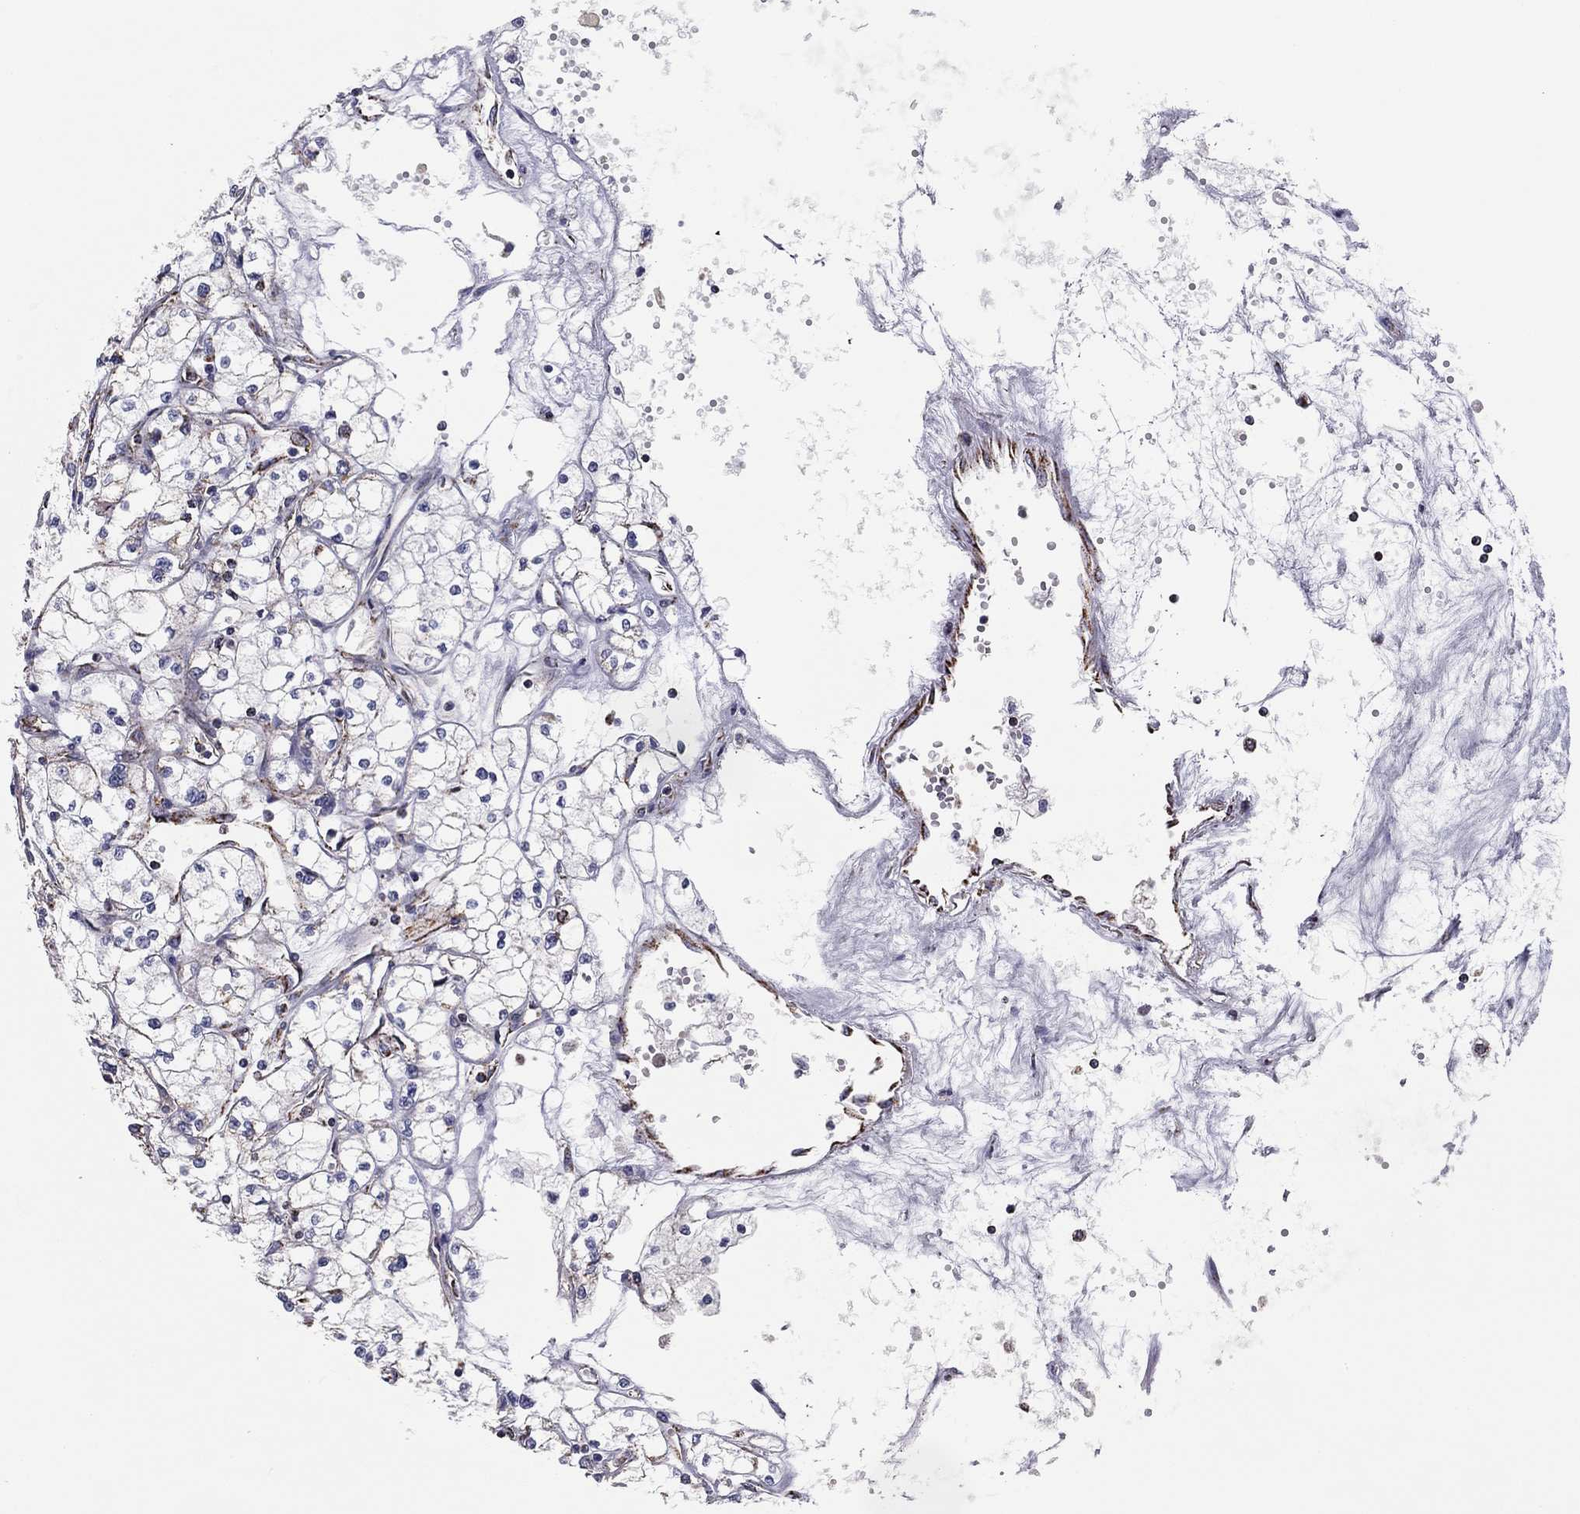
{"staining": {"intensity": "weak", "quantity": "<25%", "location": "cytoplasmic/membranous"}, "tissue": "renal cancer", "cell_type": "Tumor cells", "image_type": "cancer", "snomed": [{"axis": "morphology", "description": "Adenocarcinoma, NOS"}, {"axis": "topography", "description": "Kidney"}], "caption": "This histopathology image is of renal adenocarcinoma stained with IHC to label a protein in brown with the nuclei are counter-stained blue. There is no expression in tumor cells.", "gene": "NDUFV1", "patient": {"sex": "male", "age": 67}}